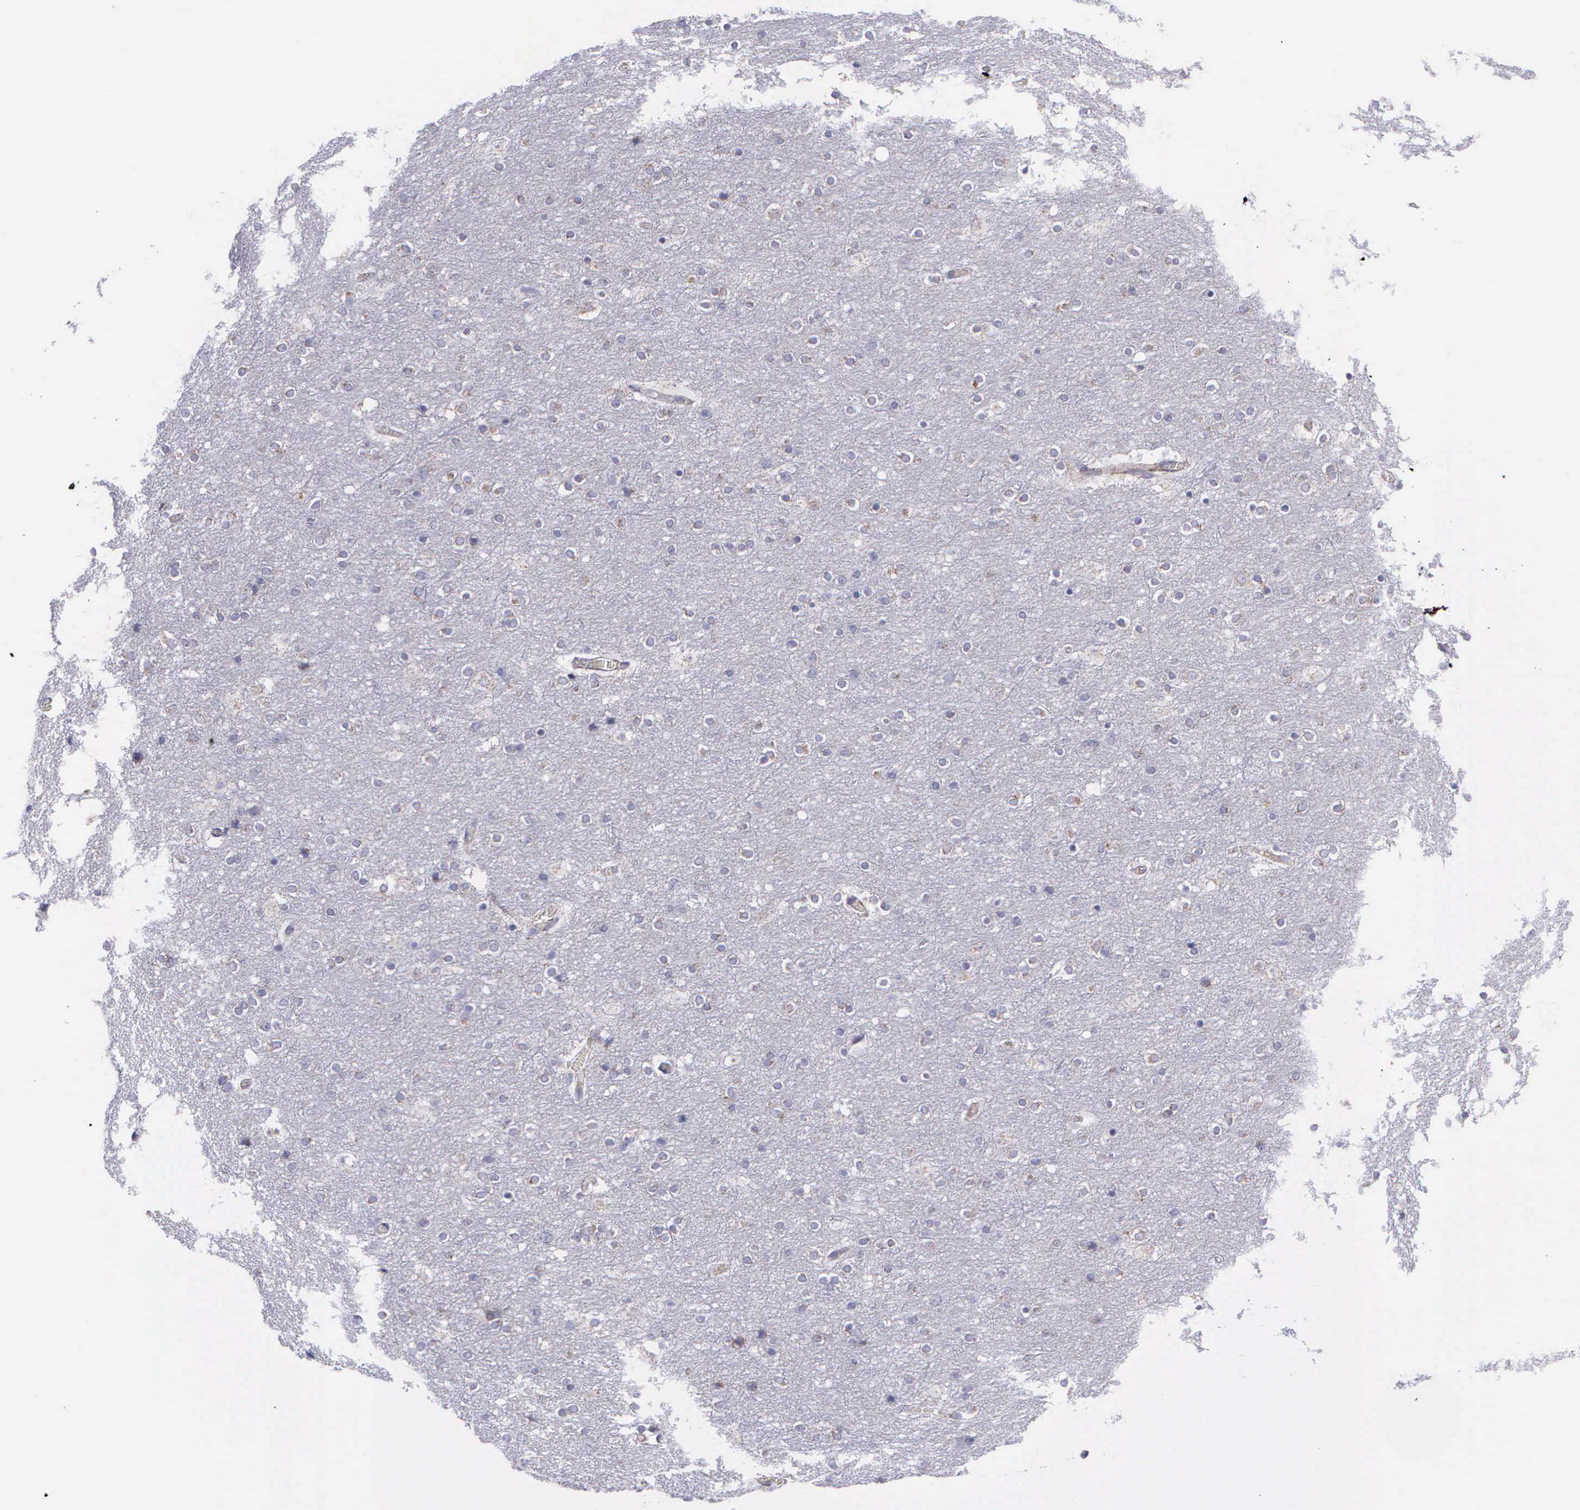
{"staining": {"intensity": "negative", "quantity": "none", "location": "none"}, "tissue": "cerebral cortex", "cell_type": "Endothelial cells", "image_type": "normal", "snomed": [{"axis": "morphology", "description": "Normal tissue, NOS"}, {"axis": "topography", "description": "Cerebral cortex"}], "caption": "Endothelial cells show no significant protein expression in benign cerebral cortex. (DAB (3,3'-diaminobenzidine) immunohistochemistry, high magnification).", "gene": "SYNJ2BP", "patient": {"sex": "female", "age": 54}}